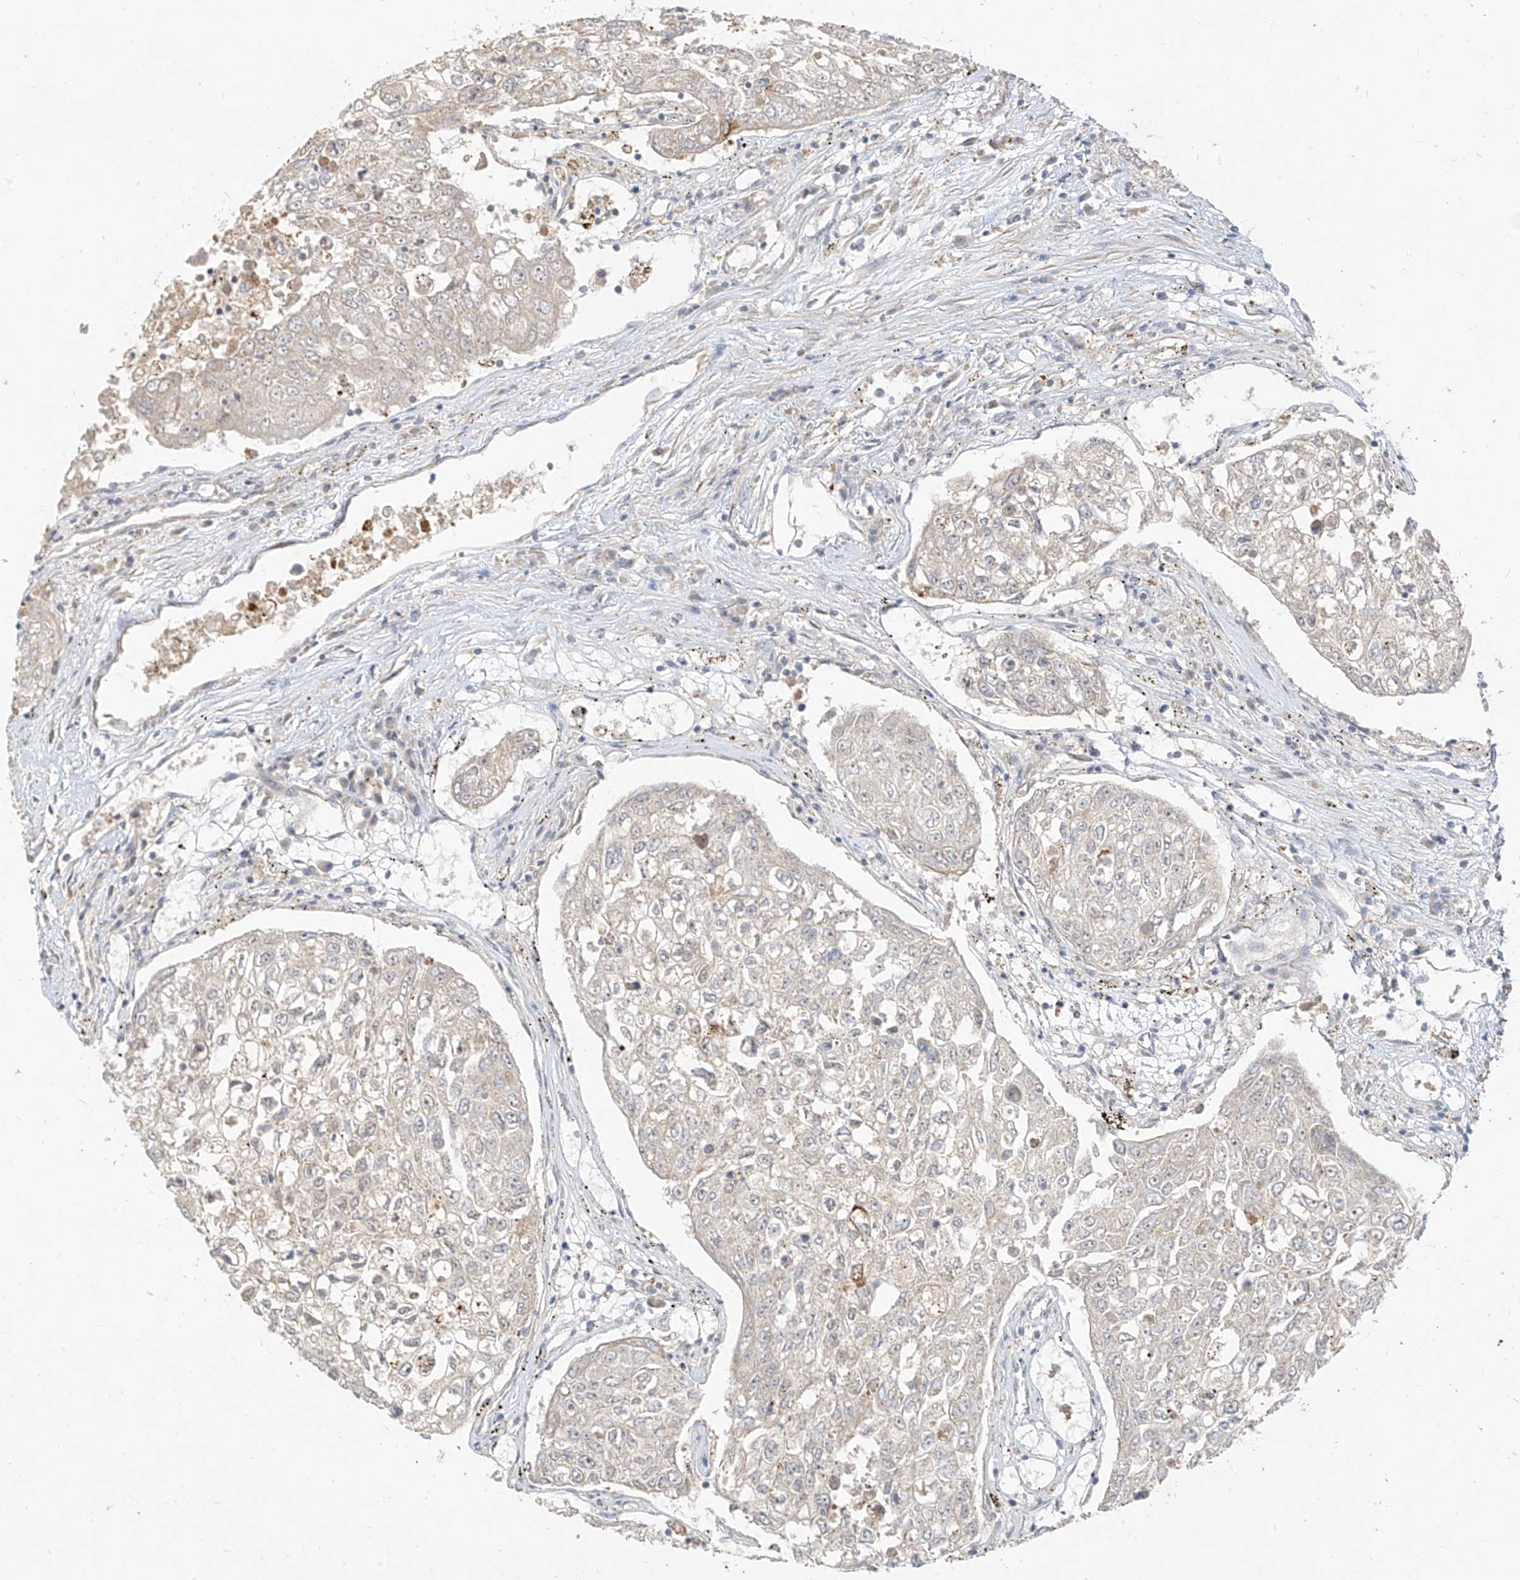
{"staining": {"intensity": "negative", "quantity": "none", "location": "none"}, "tissue": "urothelial cancer", "cell_type": "Tumor cells", "image_type": "cancer", "snomed": [{"axis": "morphology", "description": "Urothelial carcinoma, High grade"}, {"axis": "topography", "description": "Lymph node"}, {"axis": "topography", "description": "Urinary bladder"}], "caption": "Image shows no significant protein staining in tumor cells of urothelial carcinoma (high-grade).", "gene": "C2orf42", "patient": {"sex": "male", "age": 51}}